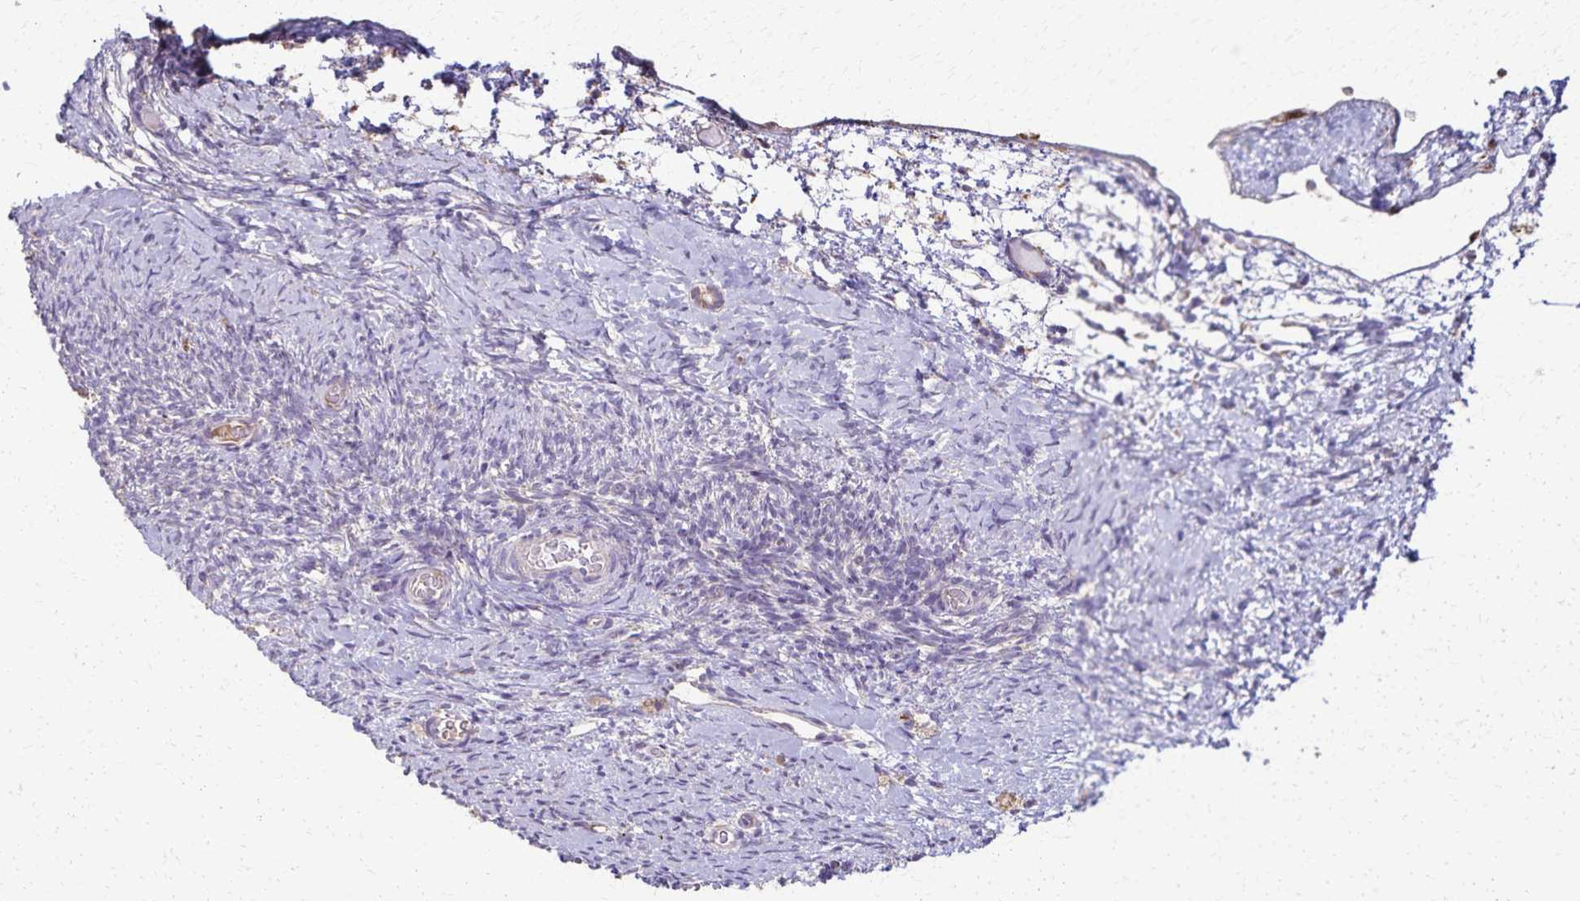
{"staining": {"intensity": "moderate", "quantity": ">75%", "location": "cytoplasmic/membranous"}, "tissue": "ovary", "cell_type": "Follicle cells", "image_type": "normal", "snomed": [{"axis": "morphology", "description": "Normal tissue, NOS"}, {"axis": "topography", "description": "Ovary"}], "caption": "An IHC histopathology image of normal tissue is shown. Protein staining in brown shows moderate cytoplasmic/membranous positivity in ovary within follicle cells.", "gene": "RNF10", "patient": {"sex": "female", "age": 39}}